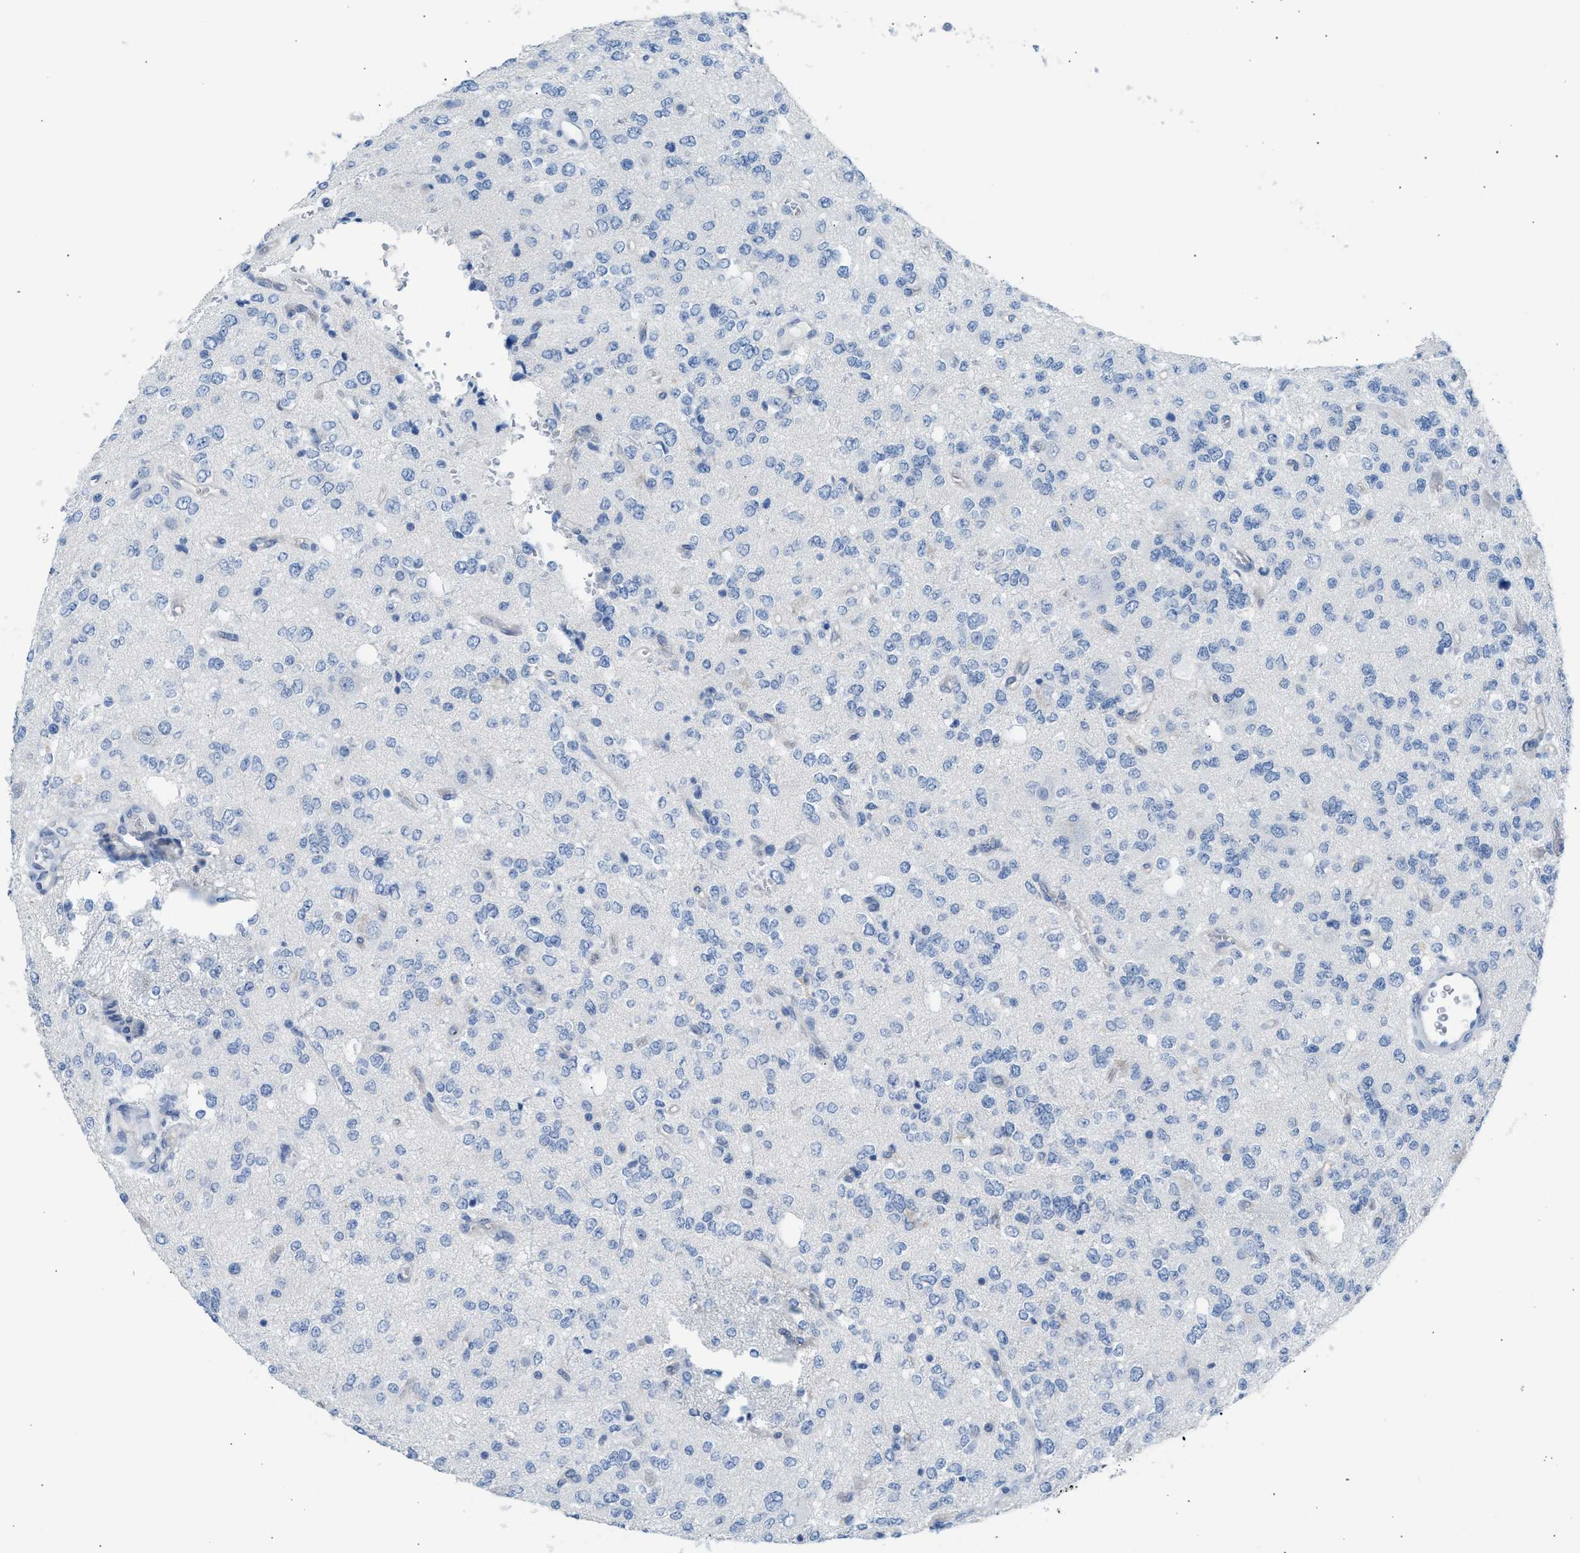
{"staining": {"intensity": "negative", "quantity": "none", "location": "none"}, "tissue": "glioma", "cell_type": "Tumor cells", "image_type": "cancer", "snomed": [{"axis": "morphology", "description": "Glioma, malignant, Low grade"}, {"axis": "topography", "description": "Brain"}], "caption": "Micrograph shows no protein expression in tumor cells of glioma tissue.", "gene": "ERBB2", "patient": {"sex": "male", "age": 38}}